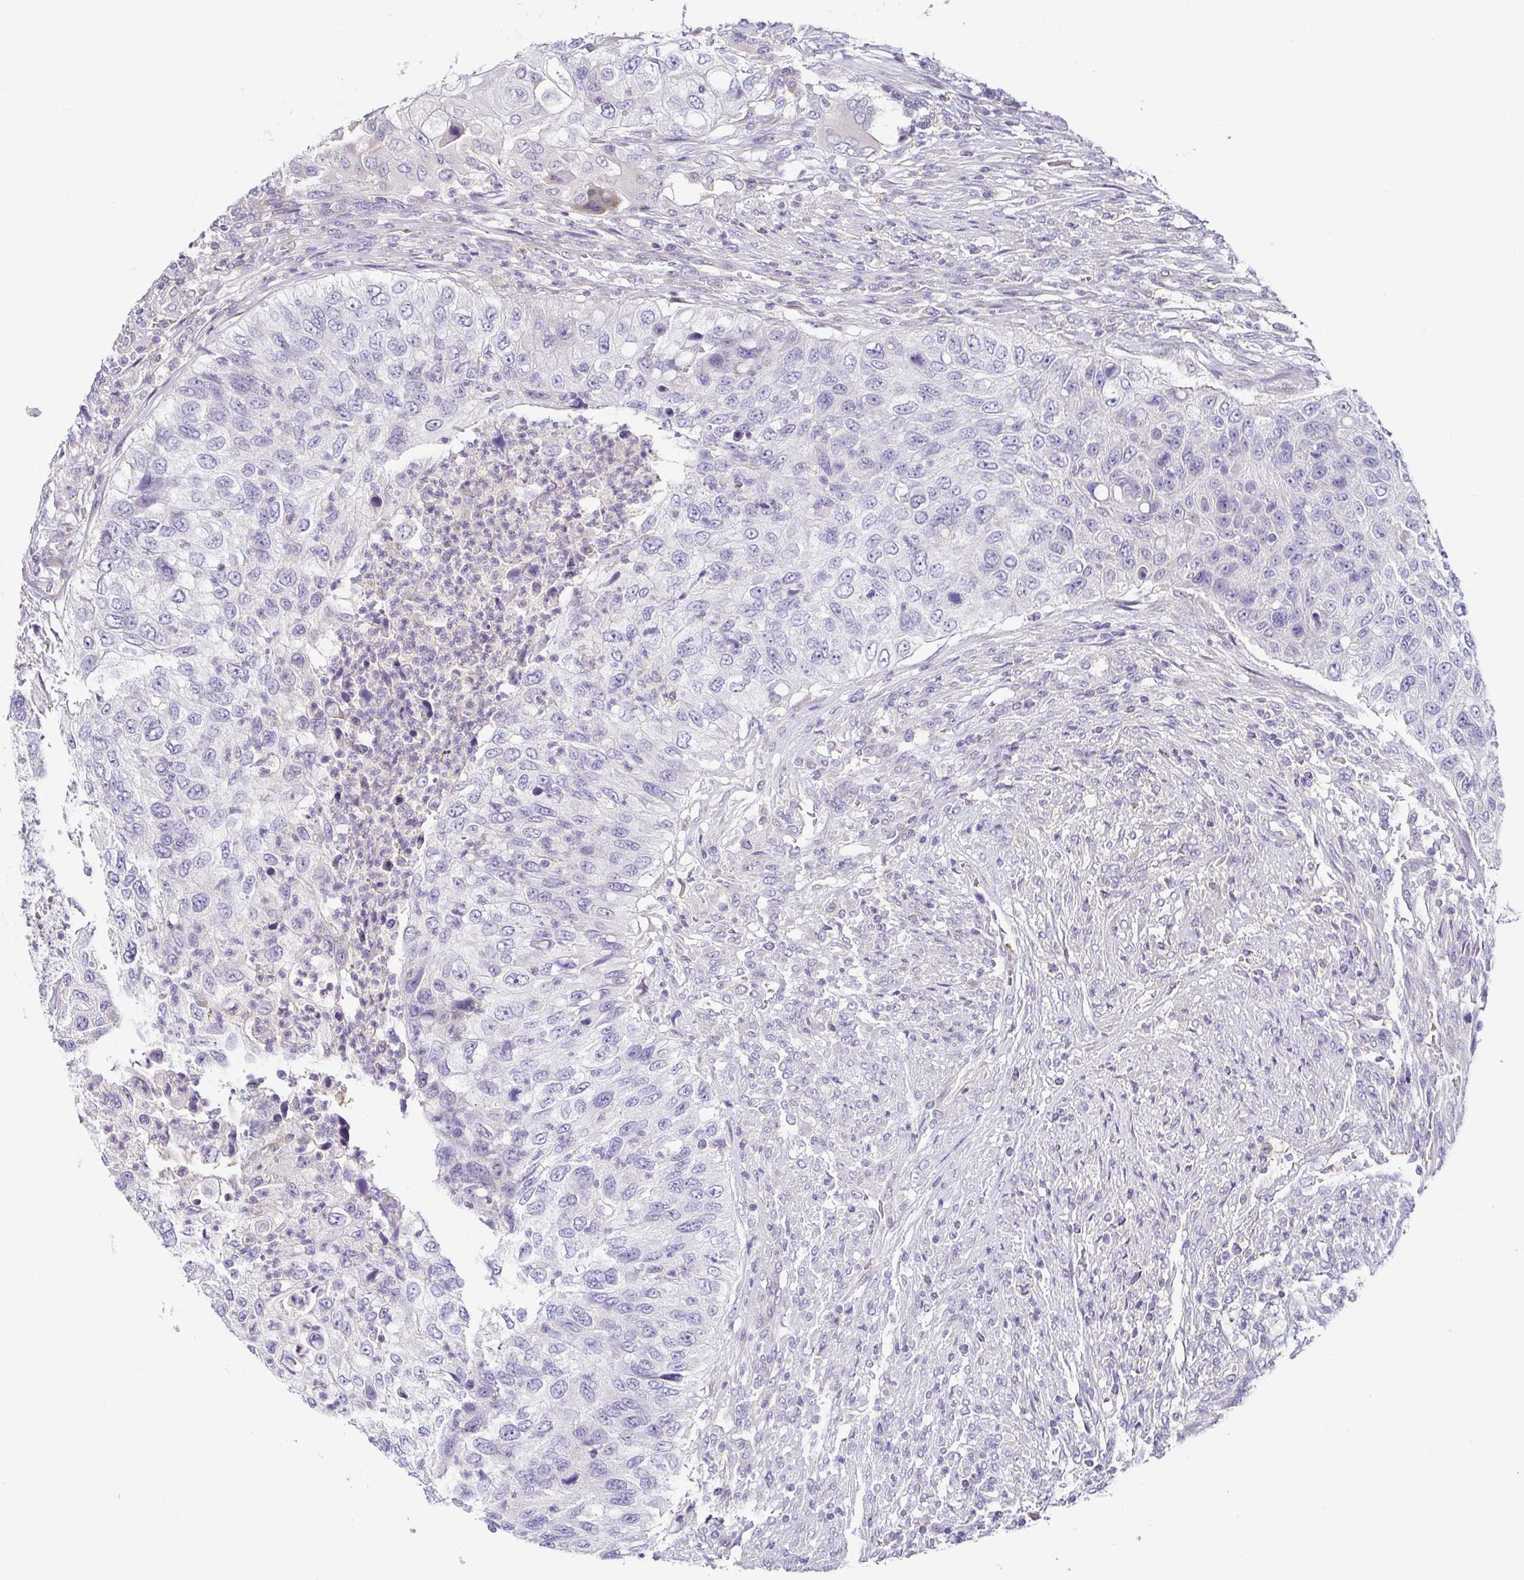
{"staining": {"intensity": "negative", "quantity": "none", "location": "none"}, "tissue": "urothelial cancer", "cell_type": "Tumor cells", "image_type": "cancer", "snomed": [{"axis": "morphology", "description": "Urothelial carcinoma, High grade"}, {"axis": "topography", "description": "Urinary bladder"}], "caption": "This is a photomicrograph of IHC staining of urothelial cancer, which shows no expression in tumor cells. Nuclei are stained in blue.", "gene": "FAM162B", "patient": {"sex": "female", "age": 60}}